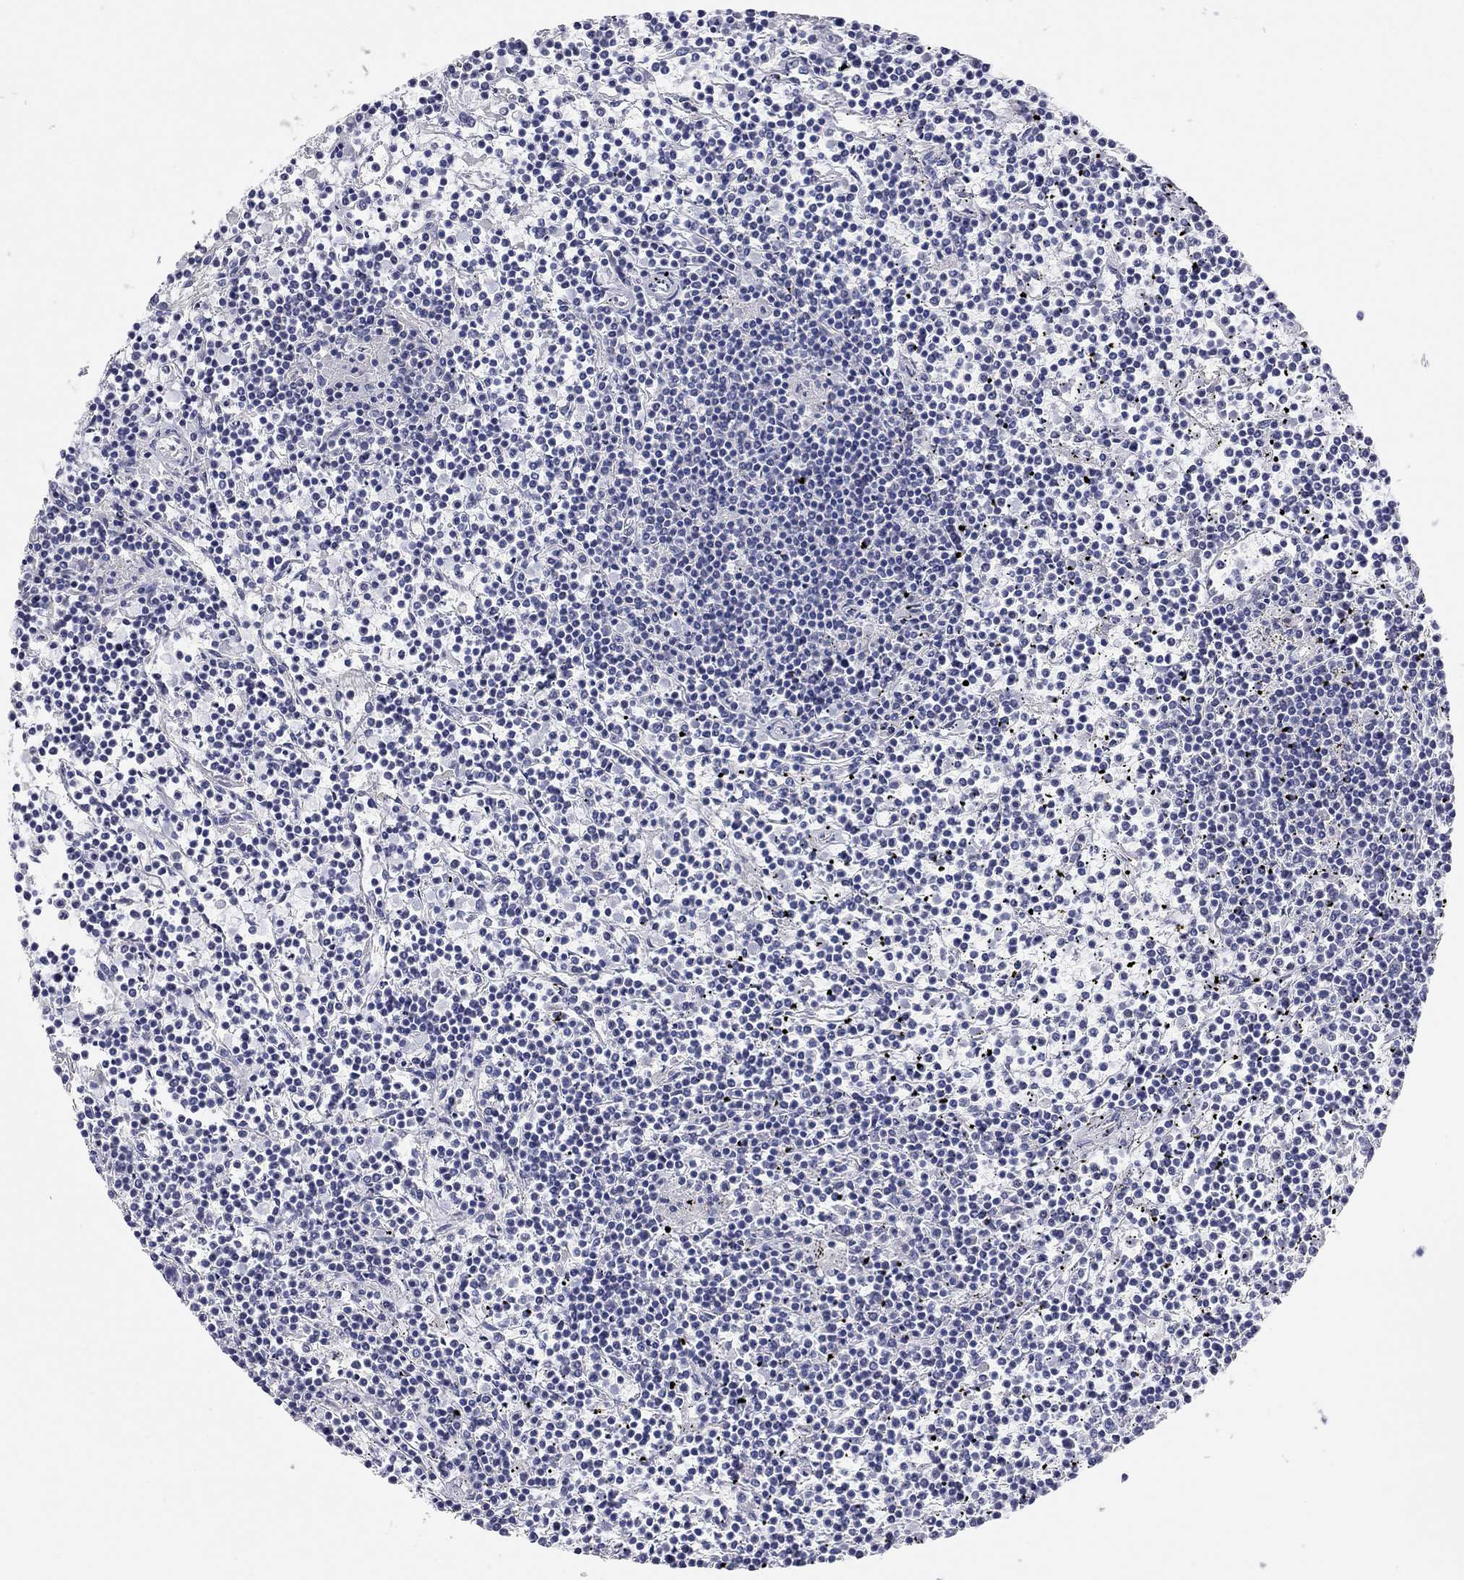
{"staining": {"intensity": "negative", "quantity": "none", "location": "none"}, "tissue": "lymphoma", "cell_type": "Tumor cells", "image_type": "cancer", "snomed": [{"axis": "morphology", "description": "Malignant lymphoma, non-Hodgkin's type, Low grade"}, {"axis": "topography", "description": "Spleen"}], "caption": "Immunohistochemistry (IHC) micrograph of neoplastic tissue: low-grade malignant lymphoma, non-Hodgkin's type stained with DAB (3,3'-diaminobenzidine) exhibits no significant protein staining in tumor cells.", "gene": "TMEM221", "patient": {"sex": "female", "age": 19}}